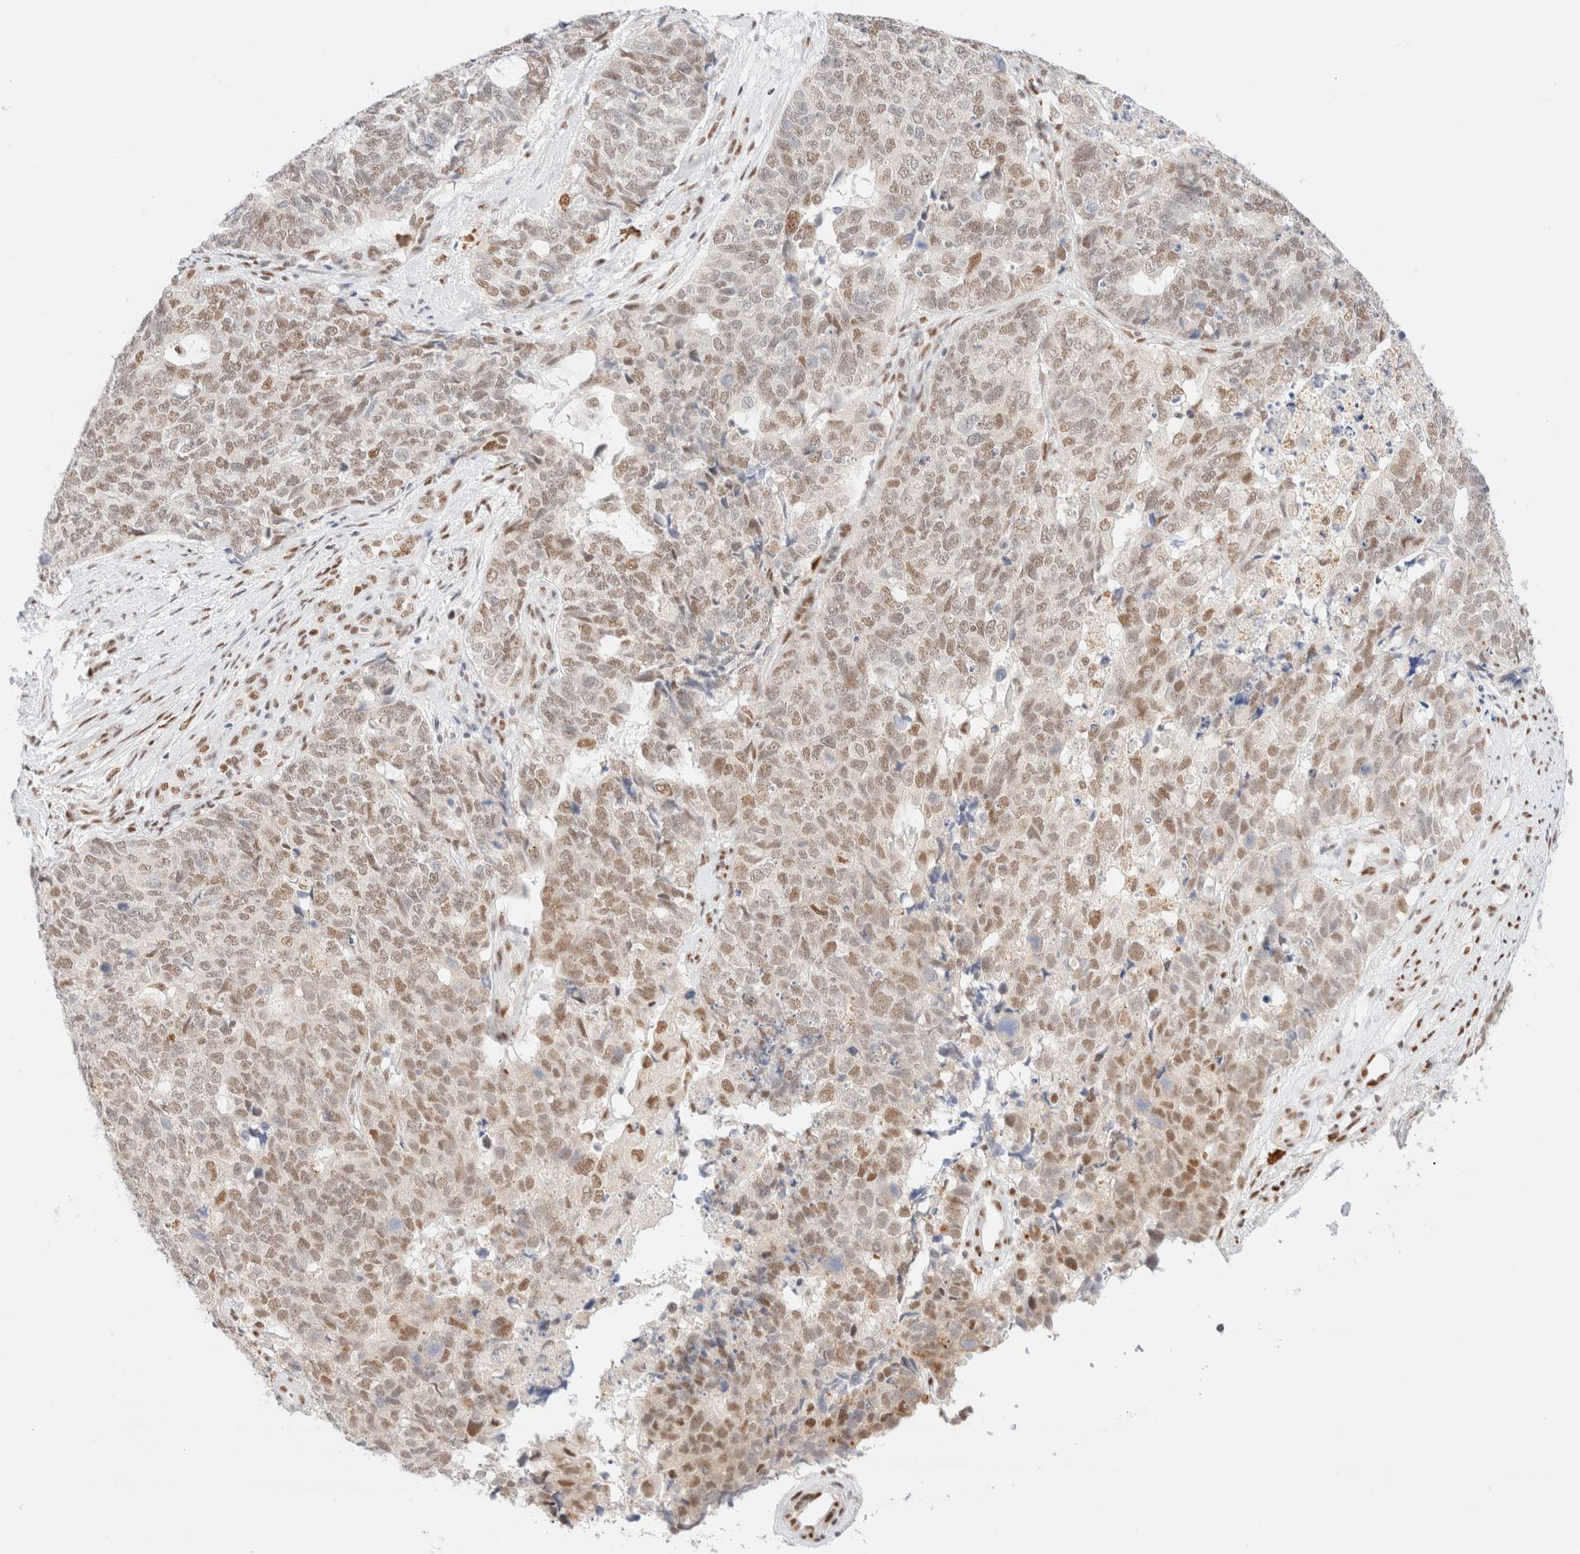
{"staining": {"intensity": "moderate", "quantity": ">75%", "location": "nuclear"}, "tissue": "cervical cancer", "cell_type": "Tumor cells", "image_type": "cancer", "snomed": [{"axis": "morphology", "description": "Squamous cell carcinoma, NOS"}, {"axis": "topography", "description": "Cervix"}], "caption": "Protein staining demonstrates moderate nuclear positivity in approximately >75% of tumor cells in cervical cancer (squamous cell carcinoma). Immunohistochemistry stains the protein in brown and the nuclei are stained blue.", "gene": "CIC", "patient": {"sex": "female", "age": 63}}